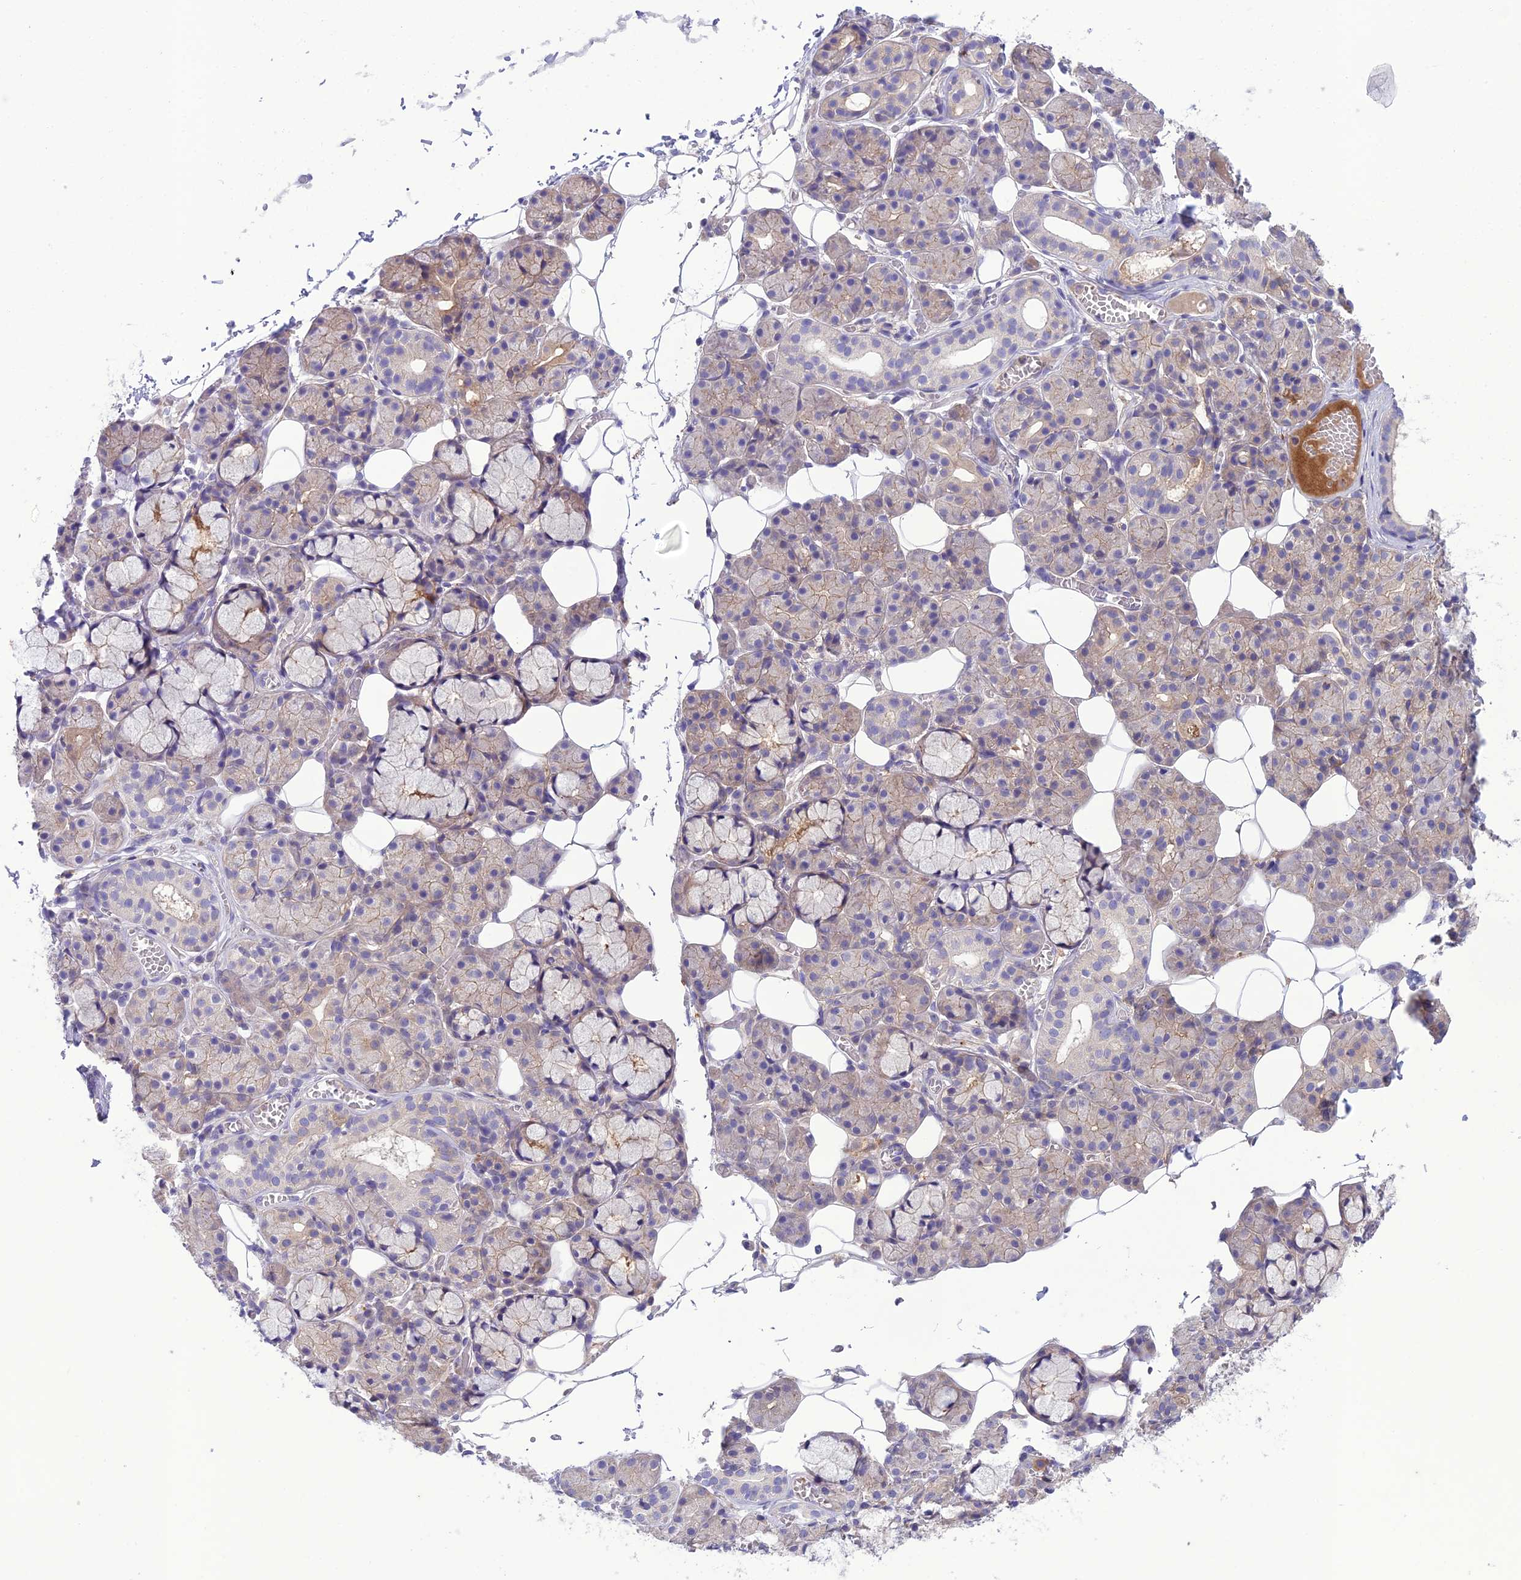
{"staining": {"intensity": "weak", "quantity": "25%-75%", "location": "cytoplasmic/membranous"}, "tissue": "salivary gland", "cell_type": "Glandular cells", "image_type": "normal", "snomed": [{"axis": "morphology", "description": "Normal tissue, NOS"}, {"axis": "topography", "description": "Salivary gland"}], "caption": "Protein expression analysis of normal human salivary gland reveals weak cytoplasmic/membranous staining in approximately 25%-75% of glandular cells.", "gene": "GDF6", "patient": {"sex": "male", "age": 63}}